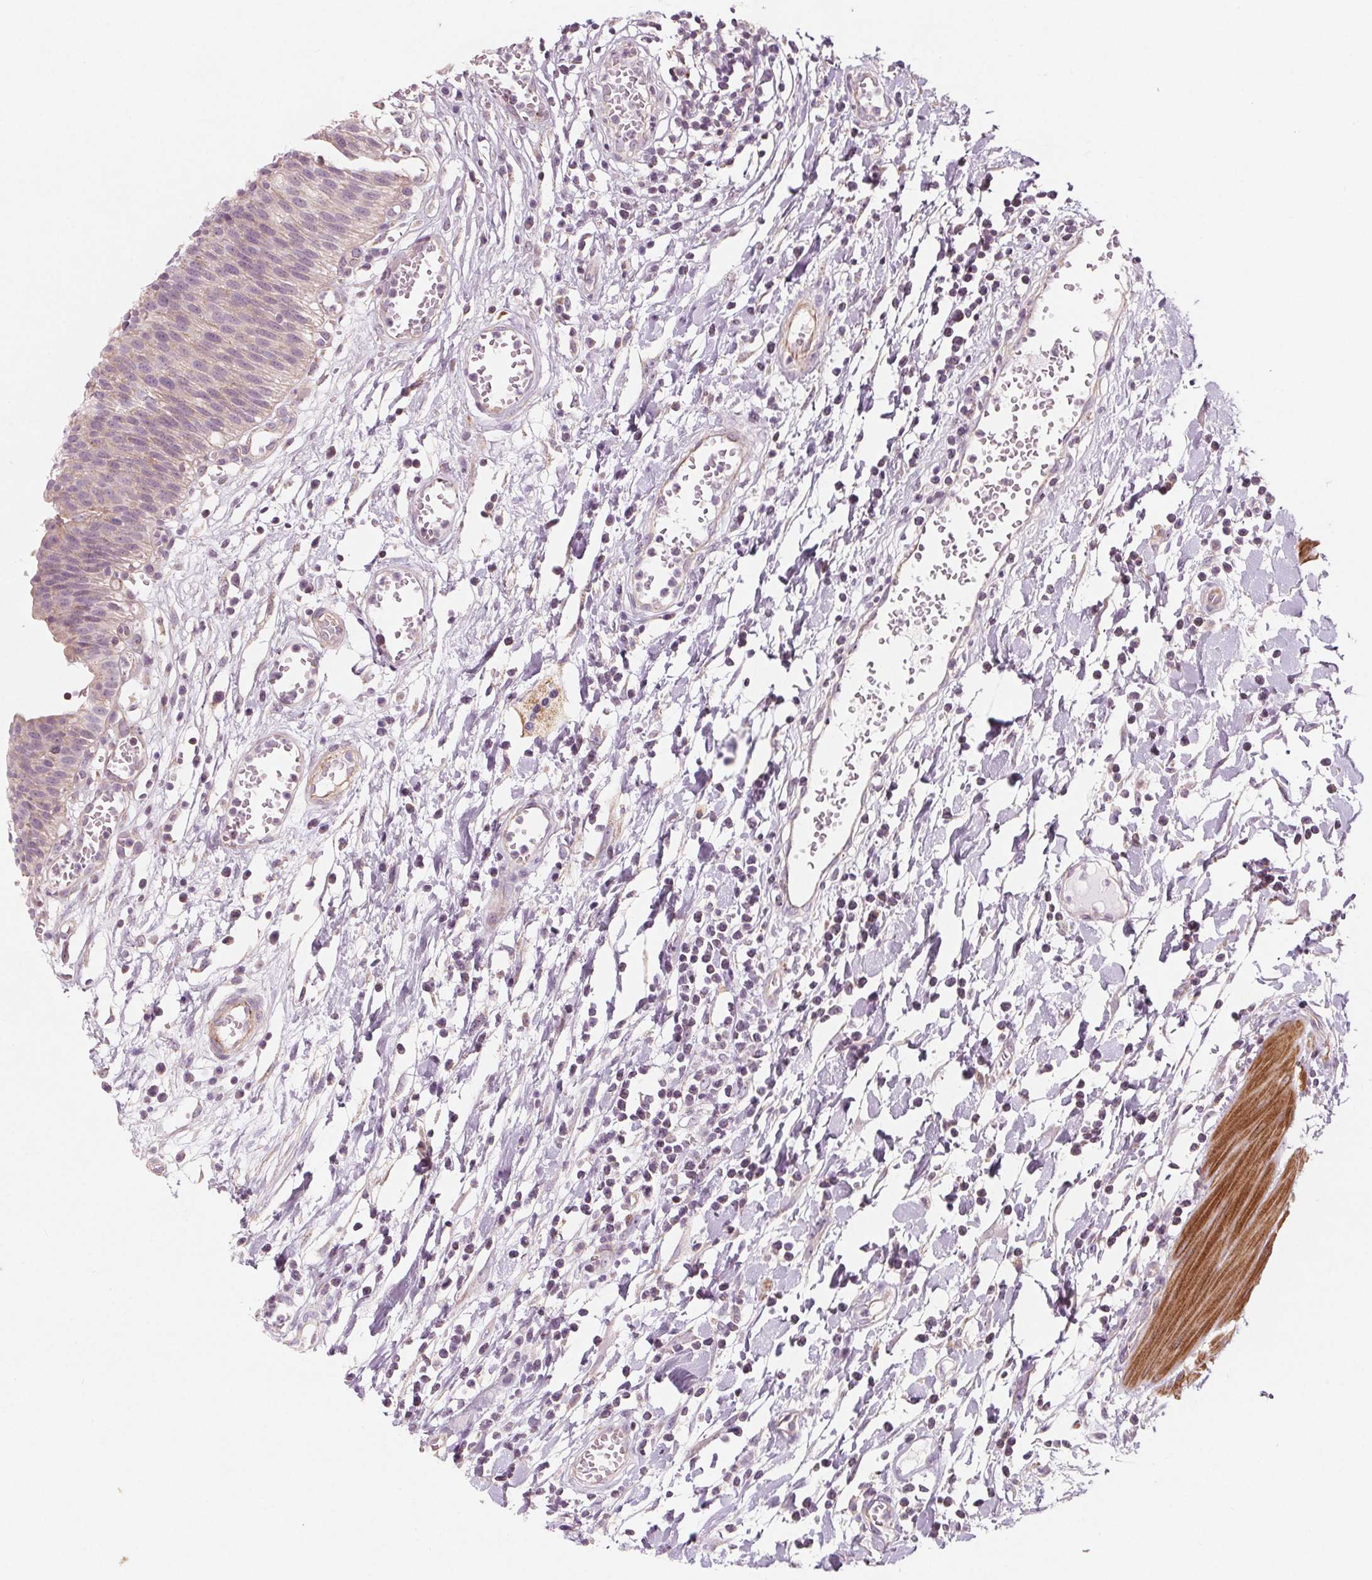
{"staining": {"intensity": "negative", "quantity": "none", "location": "none"}, "tissue": "urinary bladder", "cell_type": "Urothelial cells", "image_type": "normal", "snomed": [{"axis": "morphology", "description": "Normal tissue, NOS"}, {"axis": "topography", "description": "Urinary bladder"}], "caption": "Urinary bladder stained for a protein using immunohistochemistry shows no expression urothelial cells.", "gene": "ADAM33", "patient": {"sex": "male", "age": 64}}